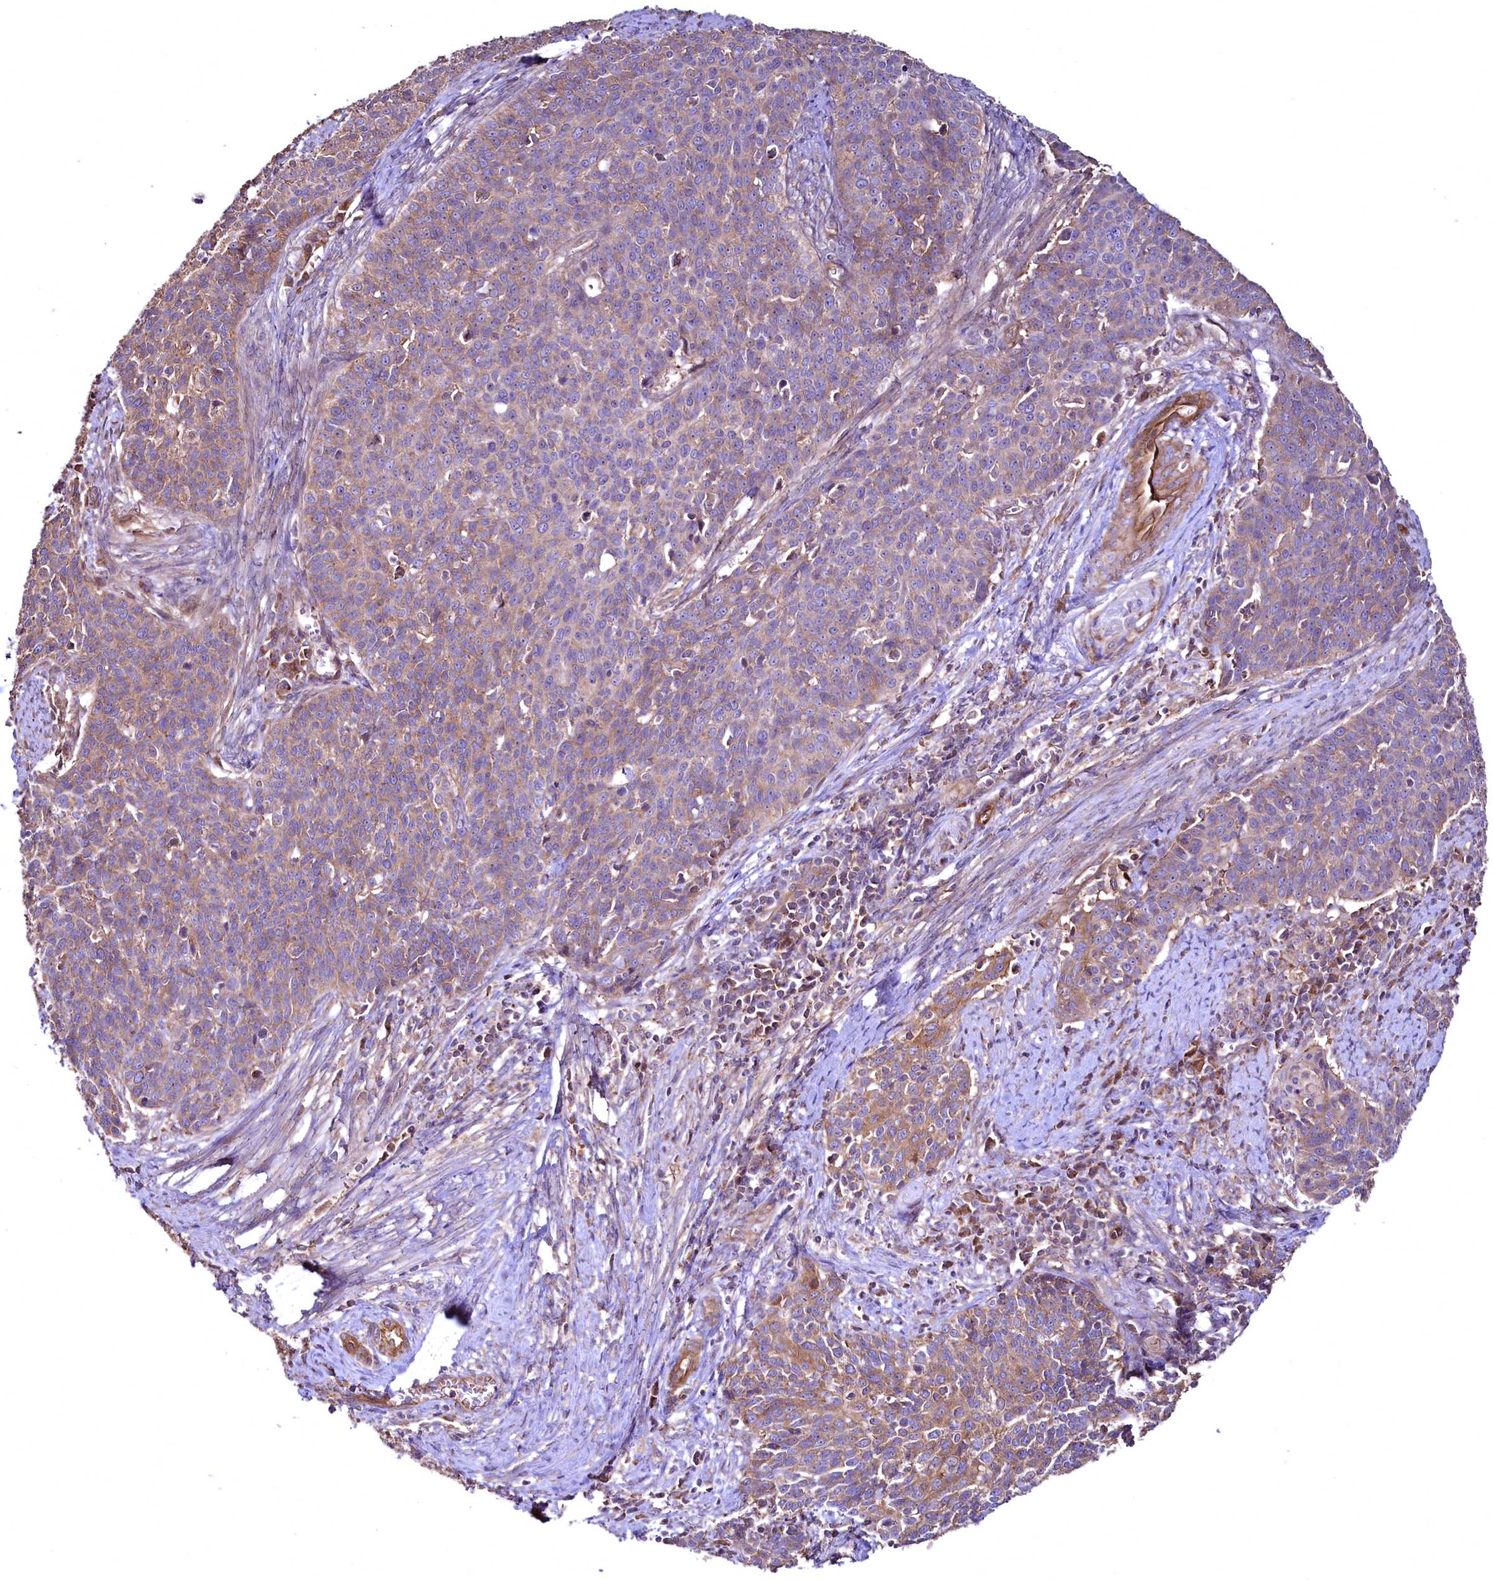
{"staining": {"intensity": "moderate", "quantity": ">75%", "location": "cytoplasmic/membranous"}, "tissue": "cervical cancer", "cell_type": "Tumor cells", "image_type": "cancer", "snomed": [{"axis": "morphology", "description": "Squamous cell carcinoma, NOS"}, {"axis": "topography", "description": "Cervix"}], "caption": "An image of human cervical squamous cell carcinoma stained for a protein shows moderate cytoplasmic/membranous brown staining in tumor cells. (Stains: DAB (3,3'-diaminobenzidine) in brown, nuclei in blue, Microscopy: brightfield microscopy at high magnification).", "gene": "TBCEL", "patient": {"sex": "female", "age": 39}}